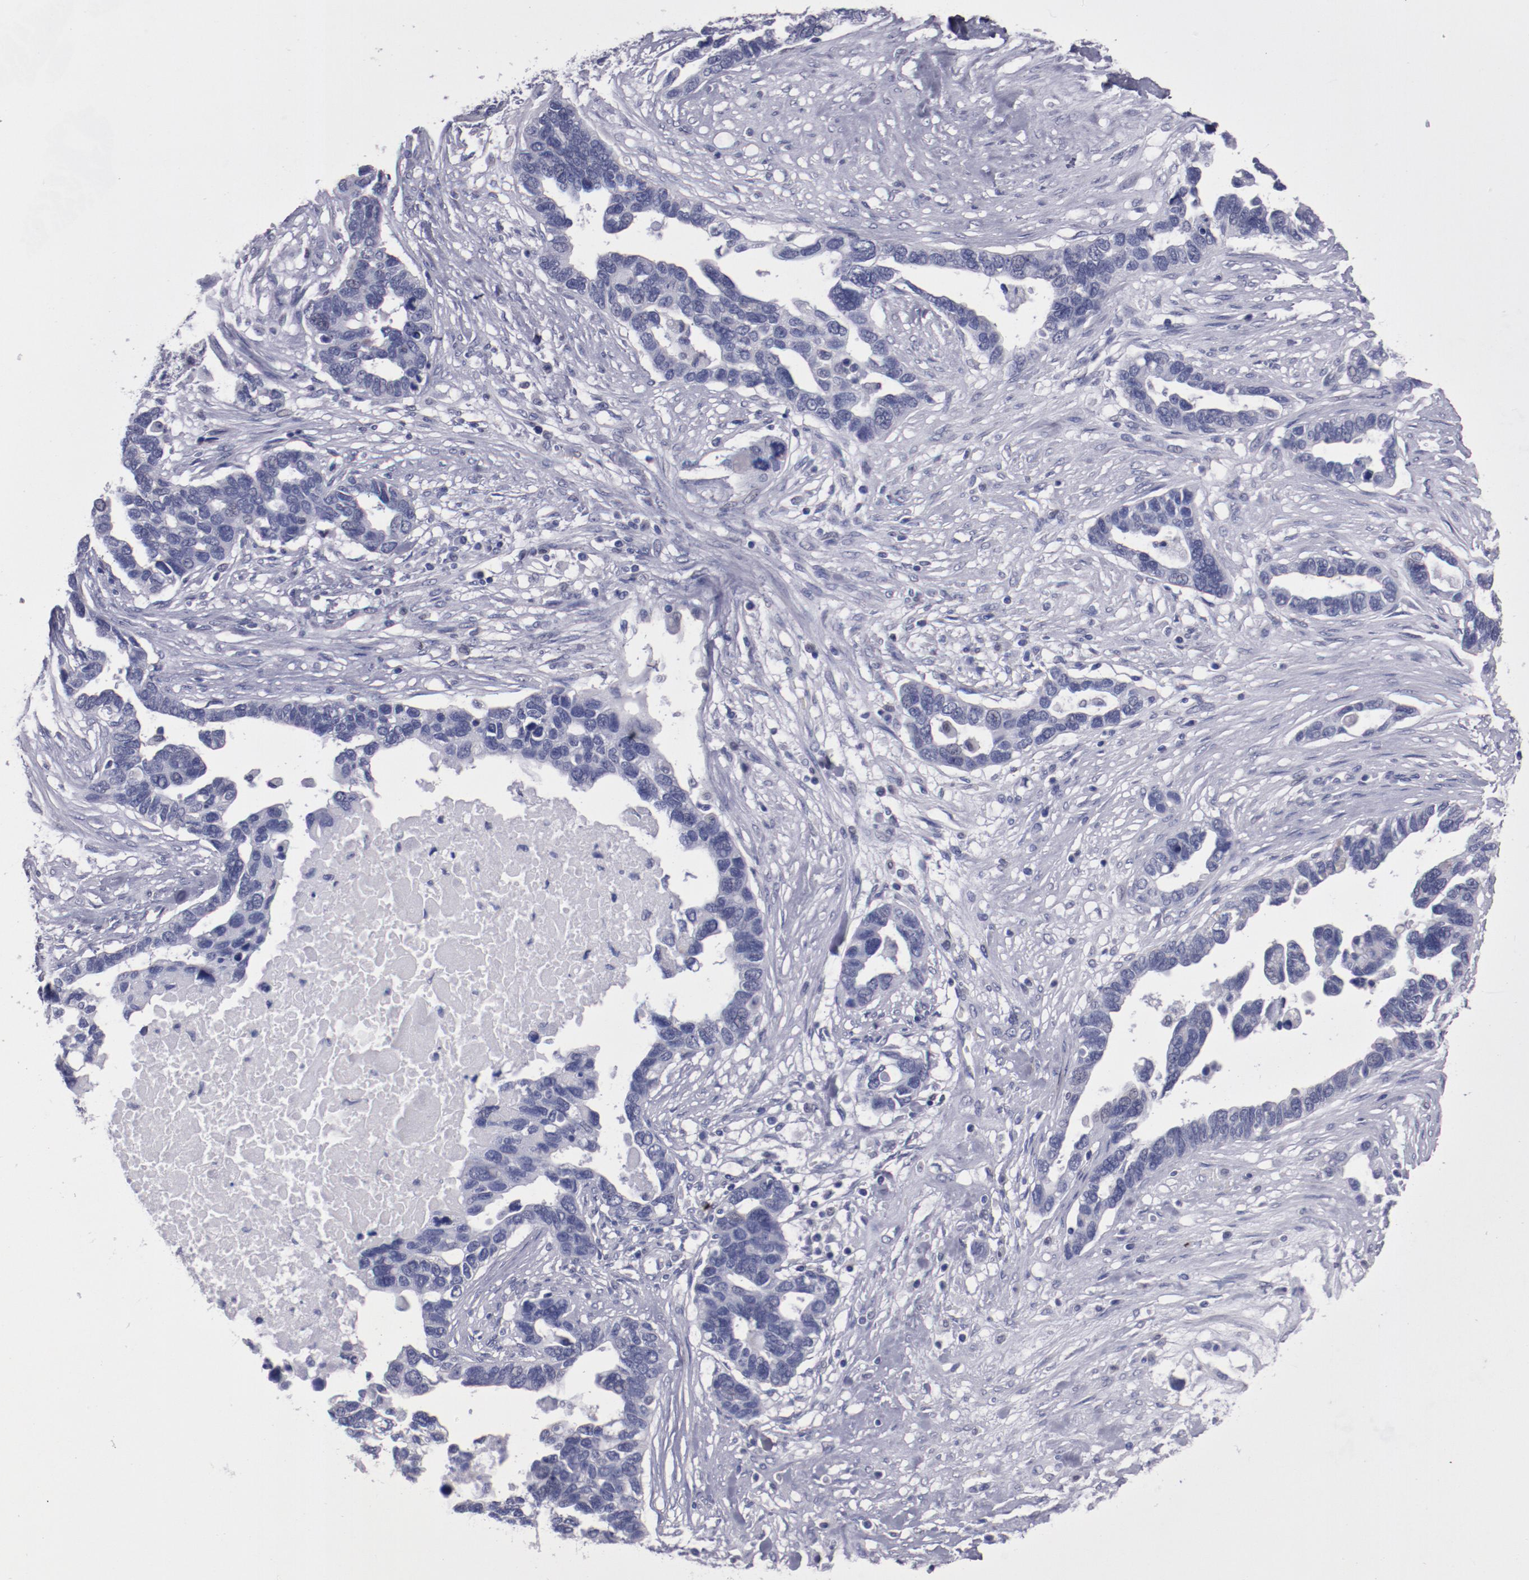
{"staining": {"intensity": "negative", "quantity": "none", "location": "none"}, "tissue": "ovarian cancer", "cell_type": "Tumor cells", "image_type": "cancer", "snomed": [{"axis": "morphology", "description": "Cystadenocarcinoma, serous, NOS"}, {"axis": "topography", "description": "Ovary"}], "caption": "High magnification brightfield microscopy of ovarian serous cystadenocarcinoma stained with DAB (3,3'-diaminobenzidine) (brown) and counterstained with hematoxylin (blue): tumor cells show no significant staining.", "gene": "IRF8", "patient": {"sex": "female", "age": 54}}